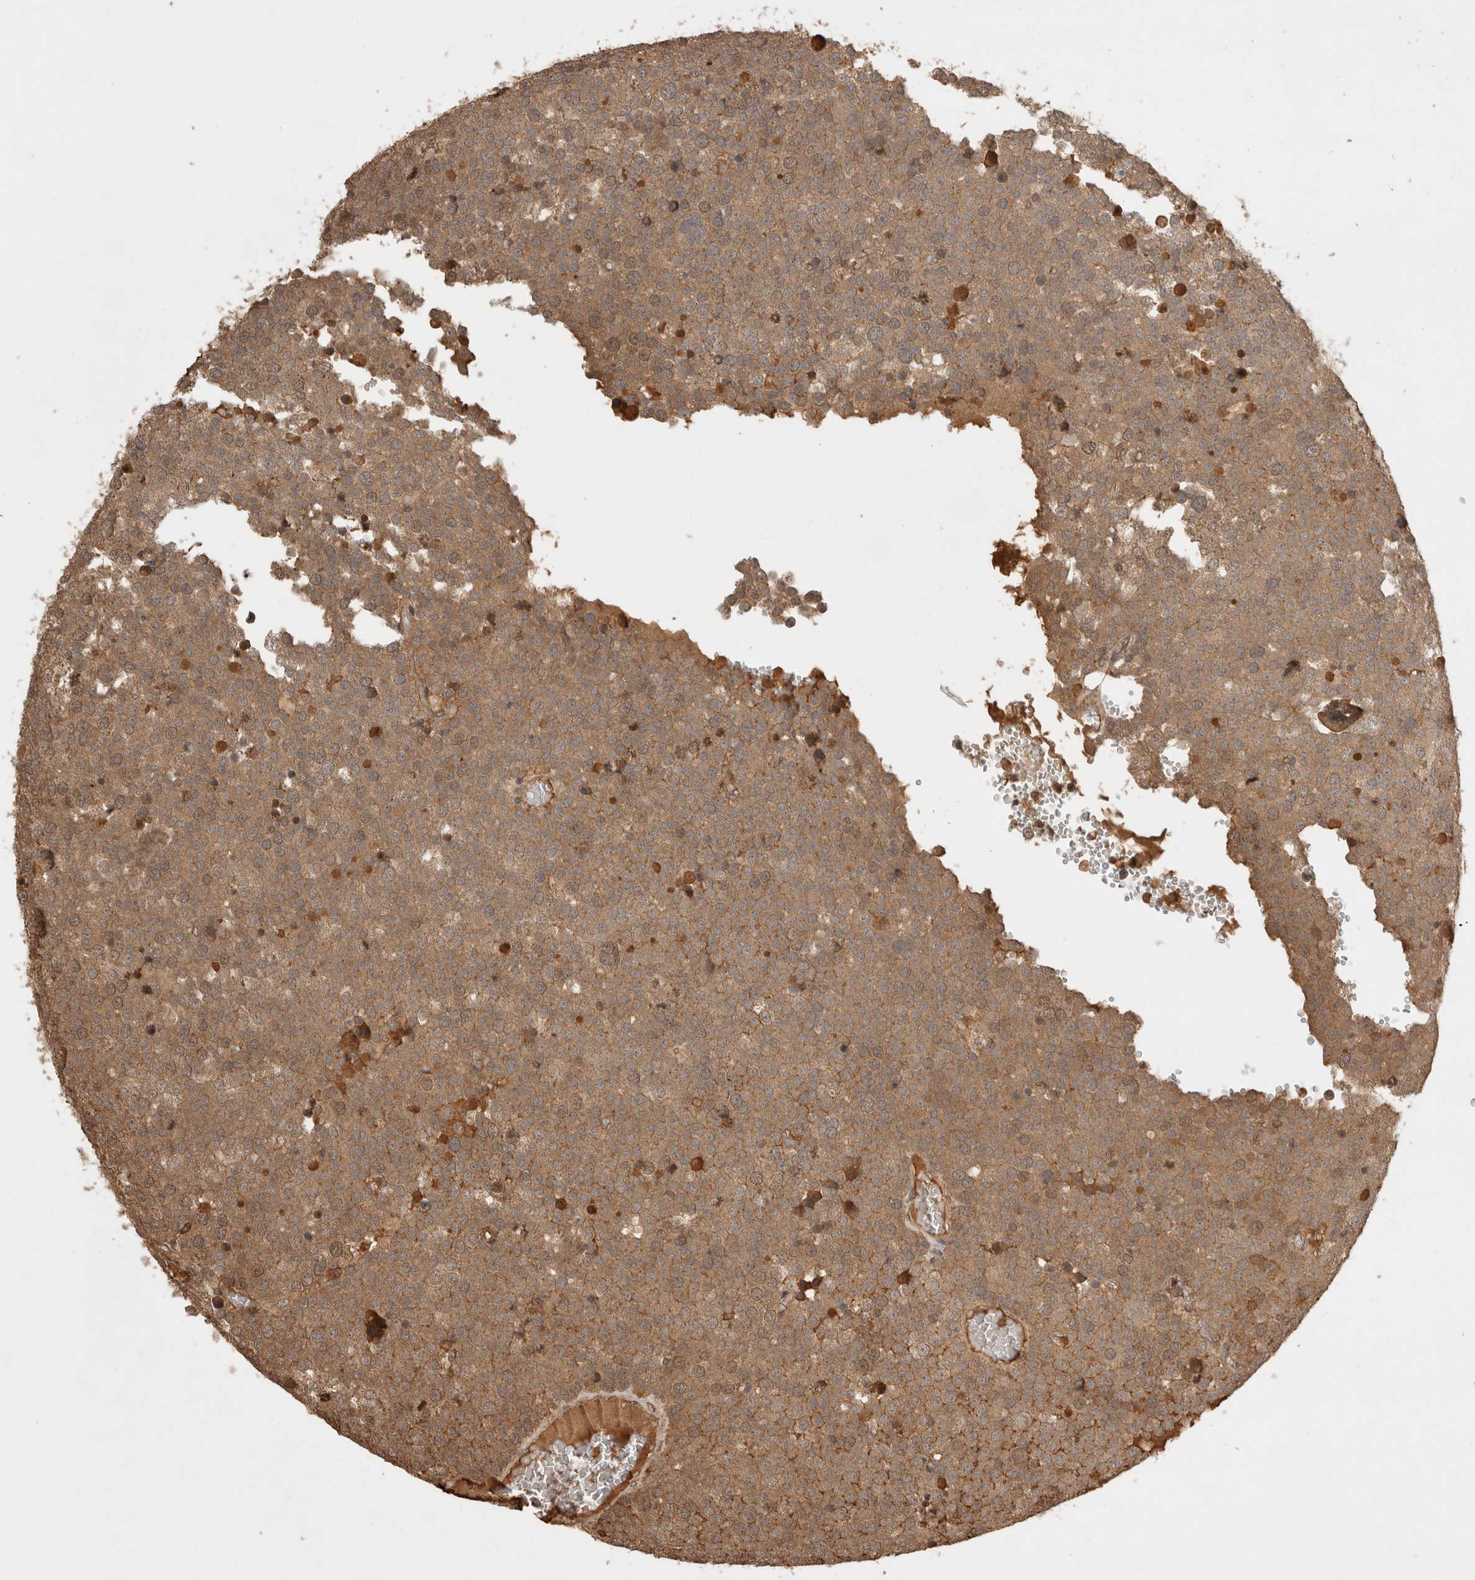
{"staining": {"intensity": "moderate", "quantity": ">75%", "location": "cytoplasmic/membranous"}, "tissue": "testis cancer", "cell_type": "Tumor cells", "image_type": "cancer", "snomed": [{"axis": "morphology", "description": "Seminoma, NOS"}, {"axis": "topography", "description": "Testis"}], "caption": "Tumor cells display moderate cytoplasmic/membranous staining in approximately >75% of cells in testis seminoma. Ihc stains the protein of interest in brown and the nuclei are stained blue.", "gene": "PRMT3", "patient": {"sex": "male", "age": 71}}